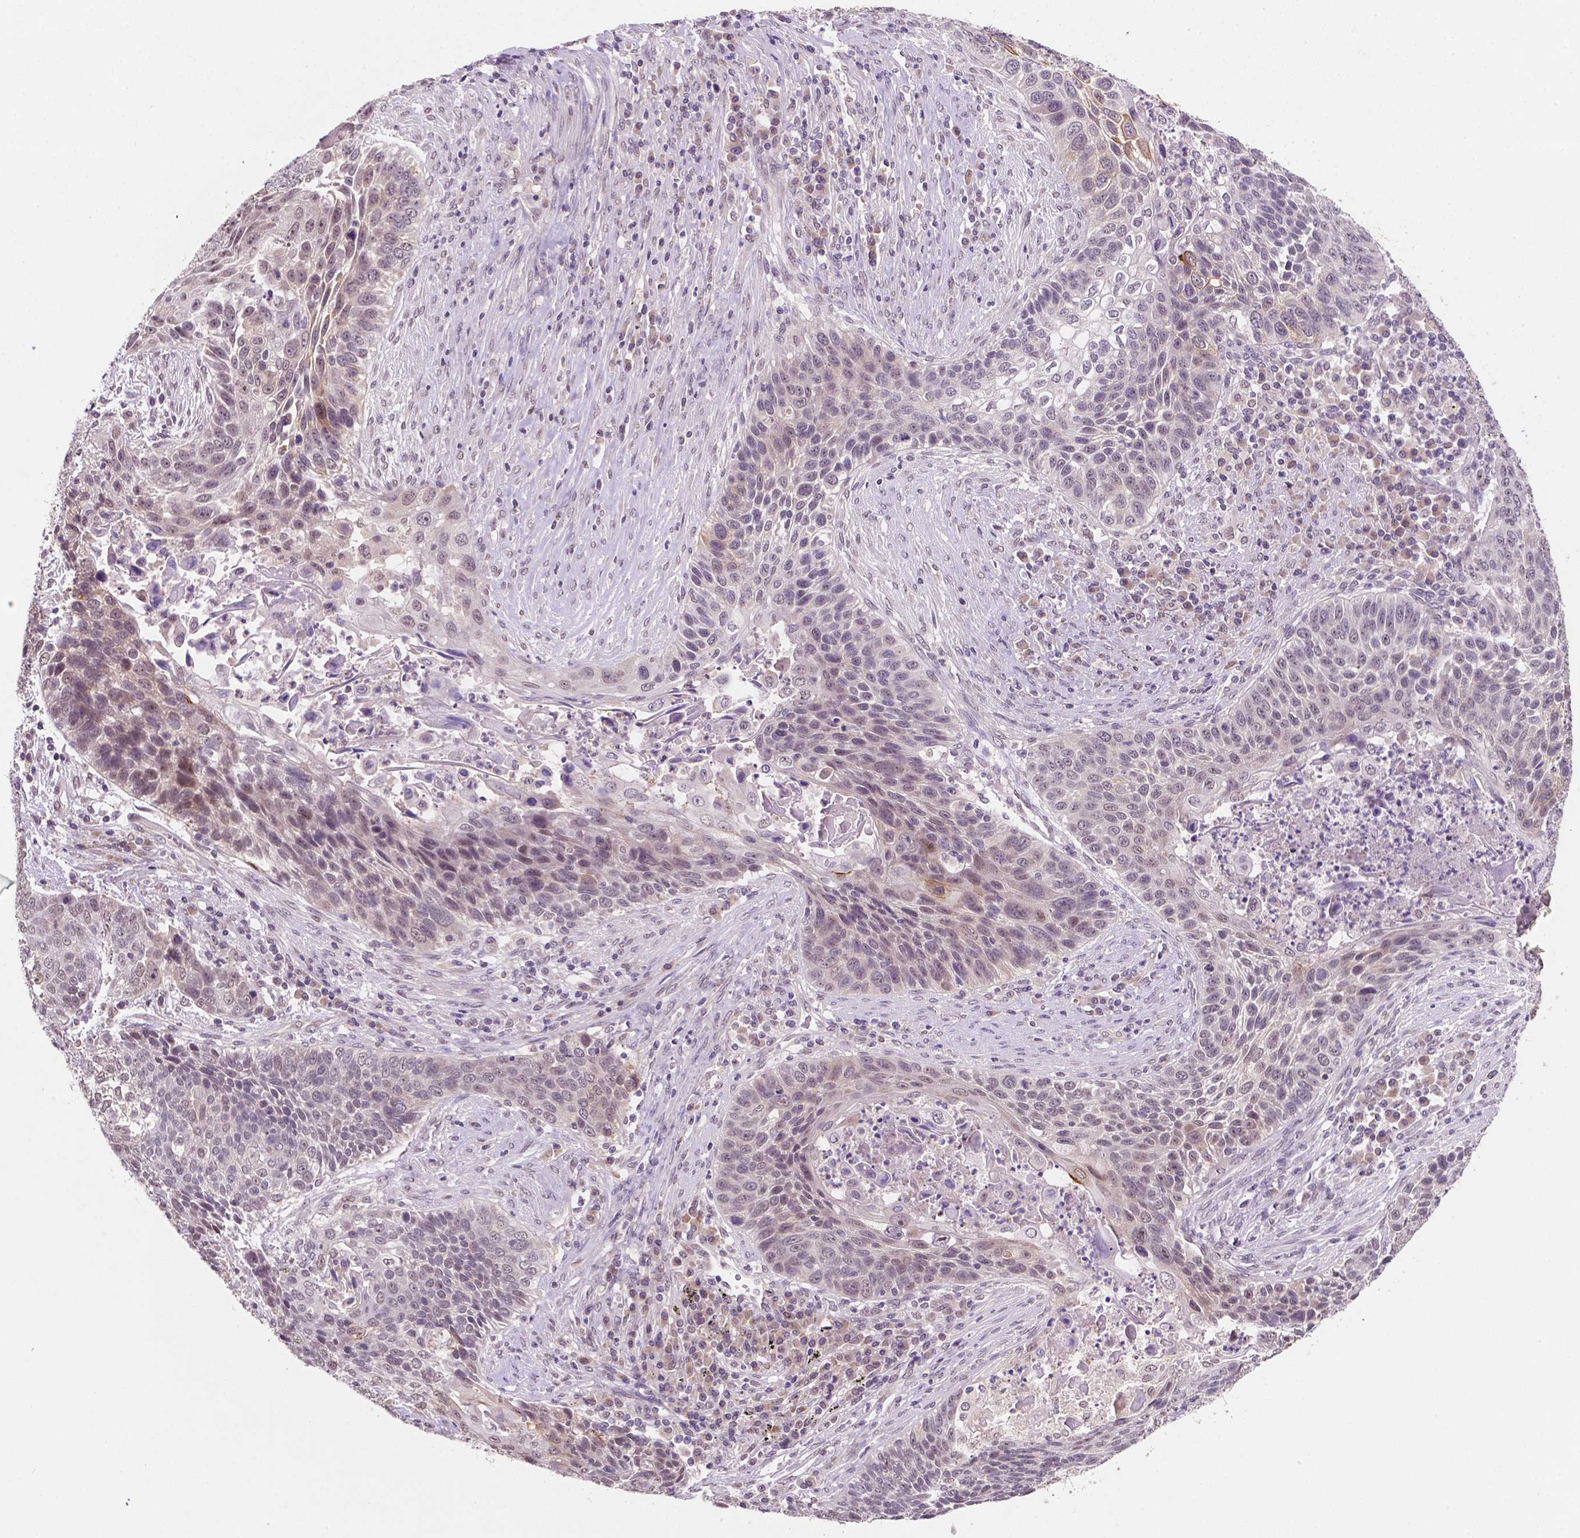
{"staining": {"intensity": "moderate", "quantity": "25%-75%", "location": "cytoplasmic/membranous"}, "tissue": "lung cancer", "cell_type": "Tumor cells", "image_type": "cancer", "snomed": [{"axis": "morphology", "description": "Squamous cell carcinoma, NOS"}, {"axis": "morphology", "description": "Squamous cell carcinoma, metastatic, NOS"}, {"axis": "topography", "description": "Lung"}, {"axis": "topography", "description": "Pleura, NOS"}], "caption": "Immunohistochemical staining of lung metastatic squamous cell carcinoma reveals moderate cytoplasmic/membranous protein staining in approximately 25%-75% of tumor cells.", "gene": "SHLD3", "patient": {"sex": "male", "age": 72}}